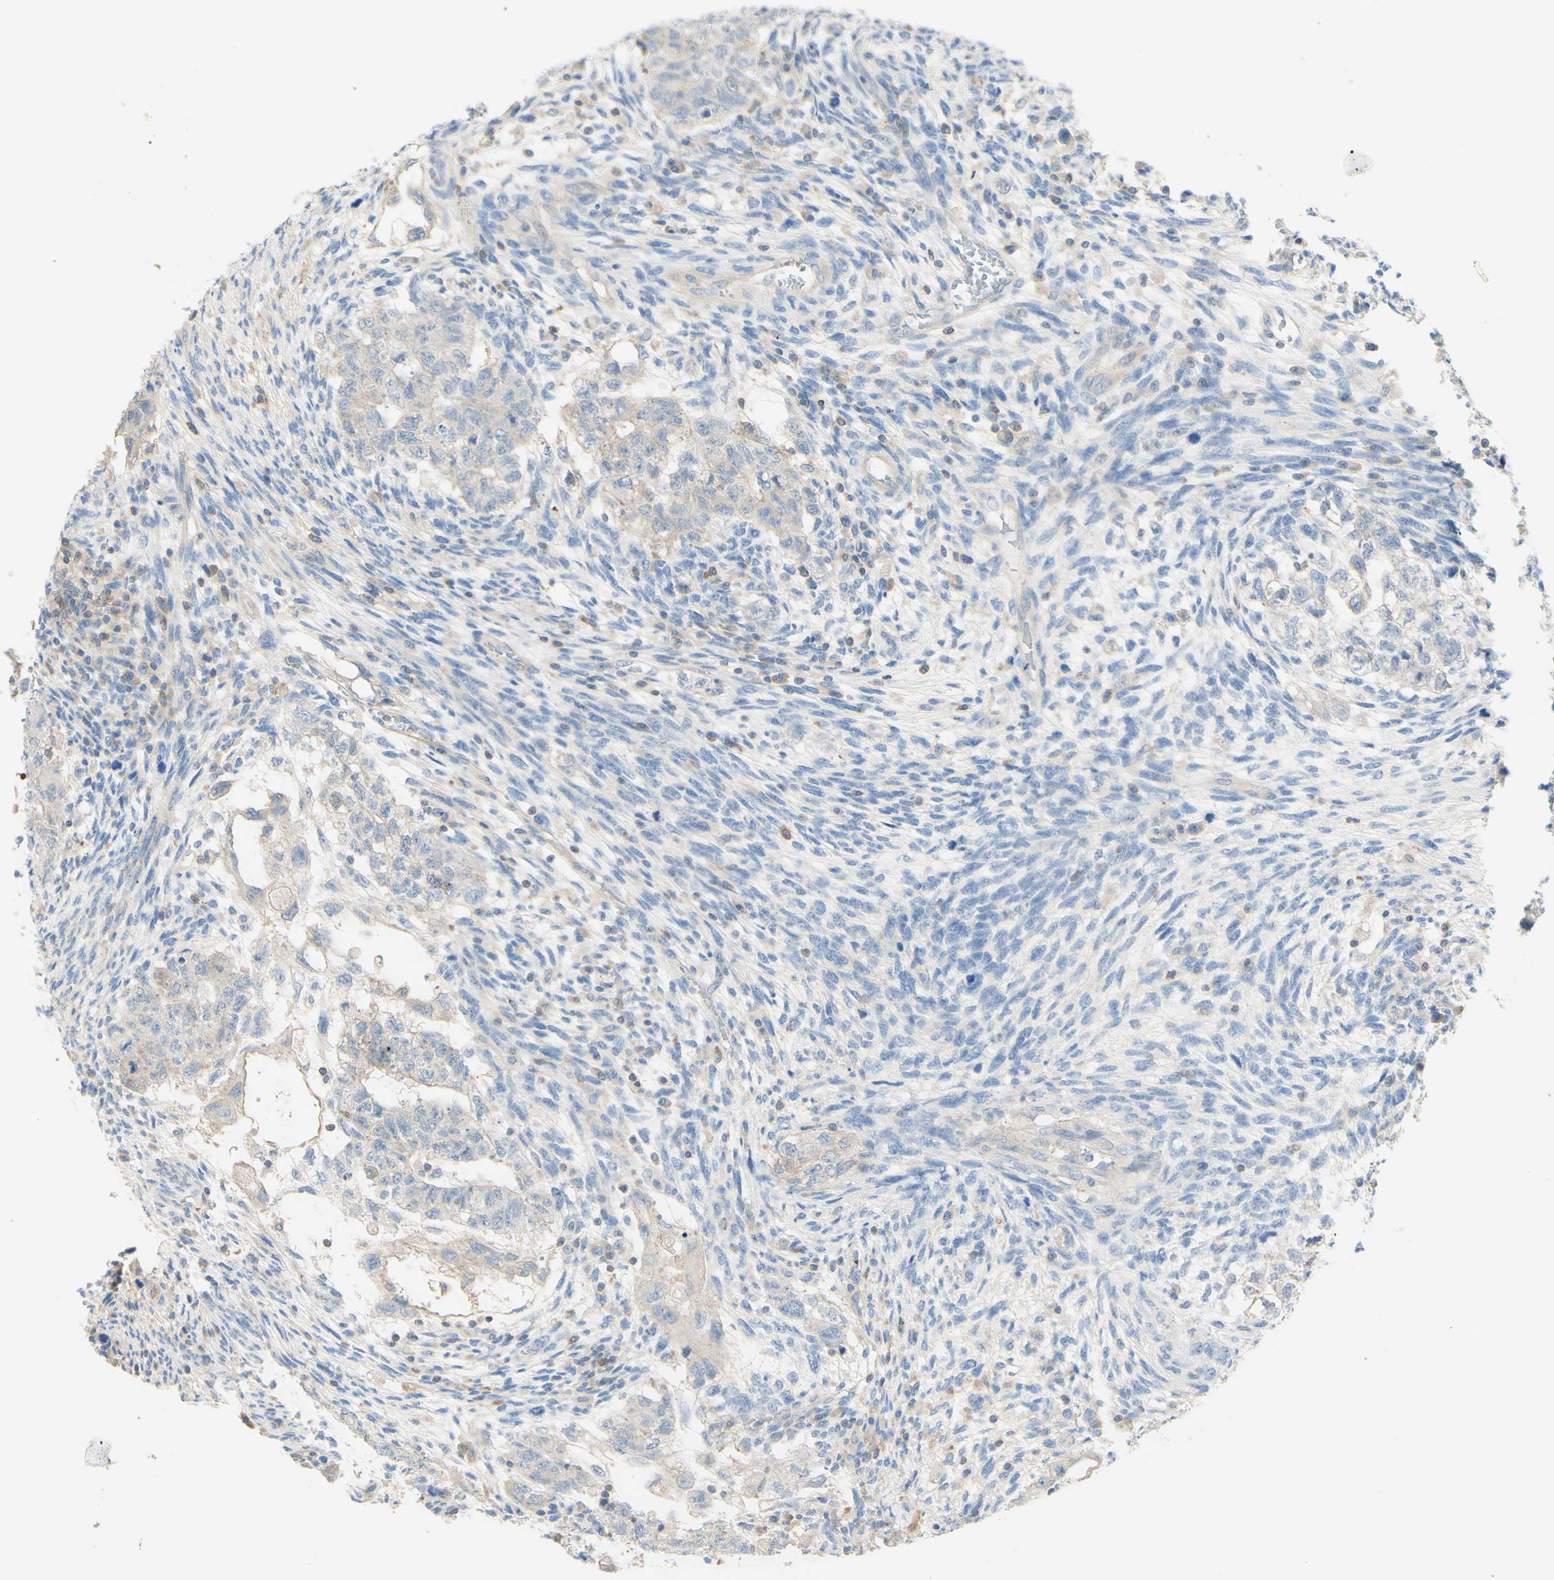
{"staining": {"intensity": "weak", "quantity": "<25%", "location": "cytoplasmic/membranous"}, "tissue": "testis cancer", "cell_type": "Tumor cells", "image_type": "cancer", "snomed": [{"axis": "morphology", "description": "Normal tissue, NOS"}, {"axis": "morphology", "description": "Carcinoma, Embryonal, NOS"}, {"axis": "topography", "description": "Testis"}], "caption": "IHC micrograph of human testis embryonal carcinoma stained for a protein (brown), which reveals no expression in tumor cells.", "gene": "MTM1", "patient": {"sex": "male", "age": 36}}